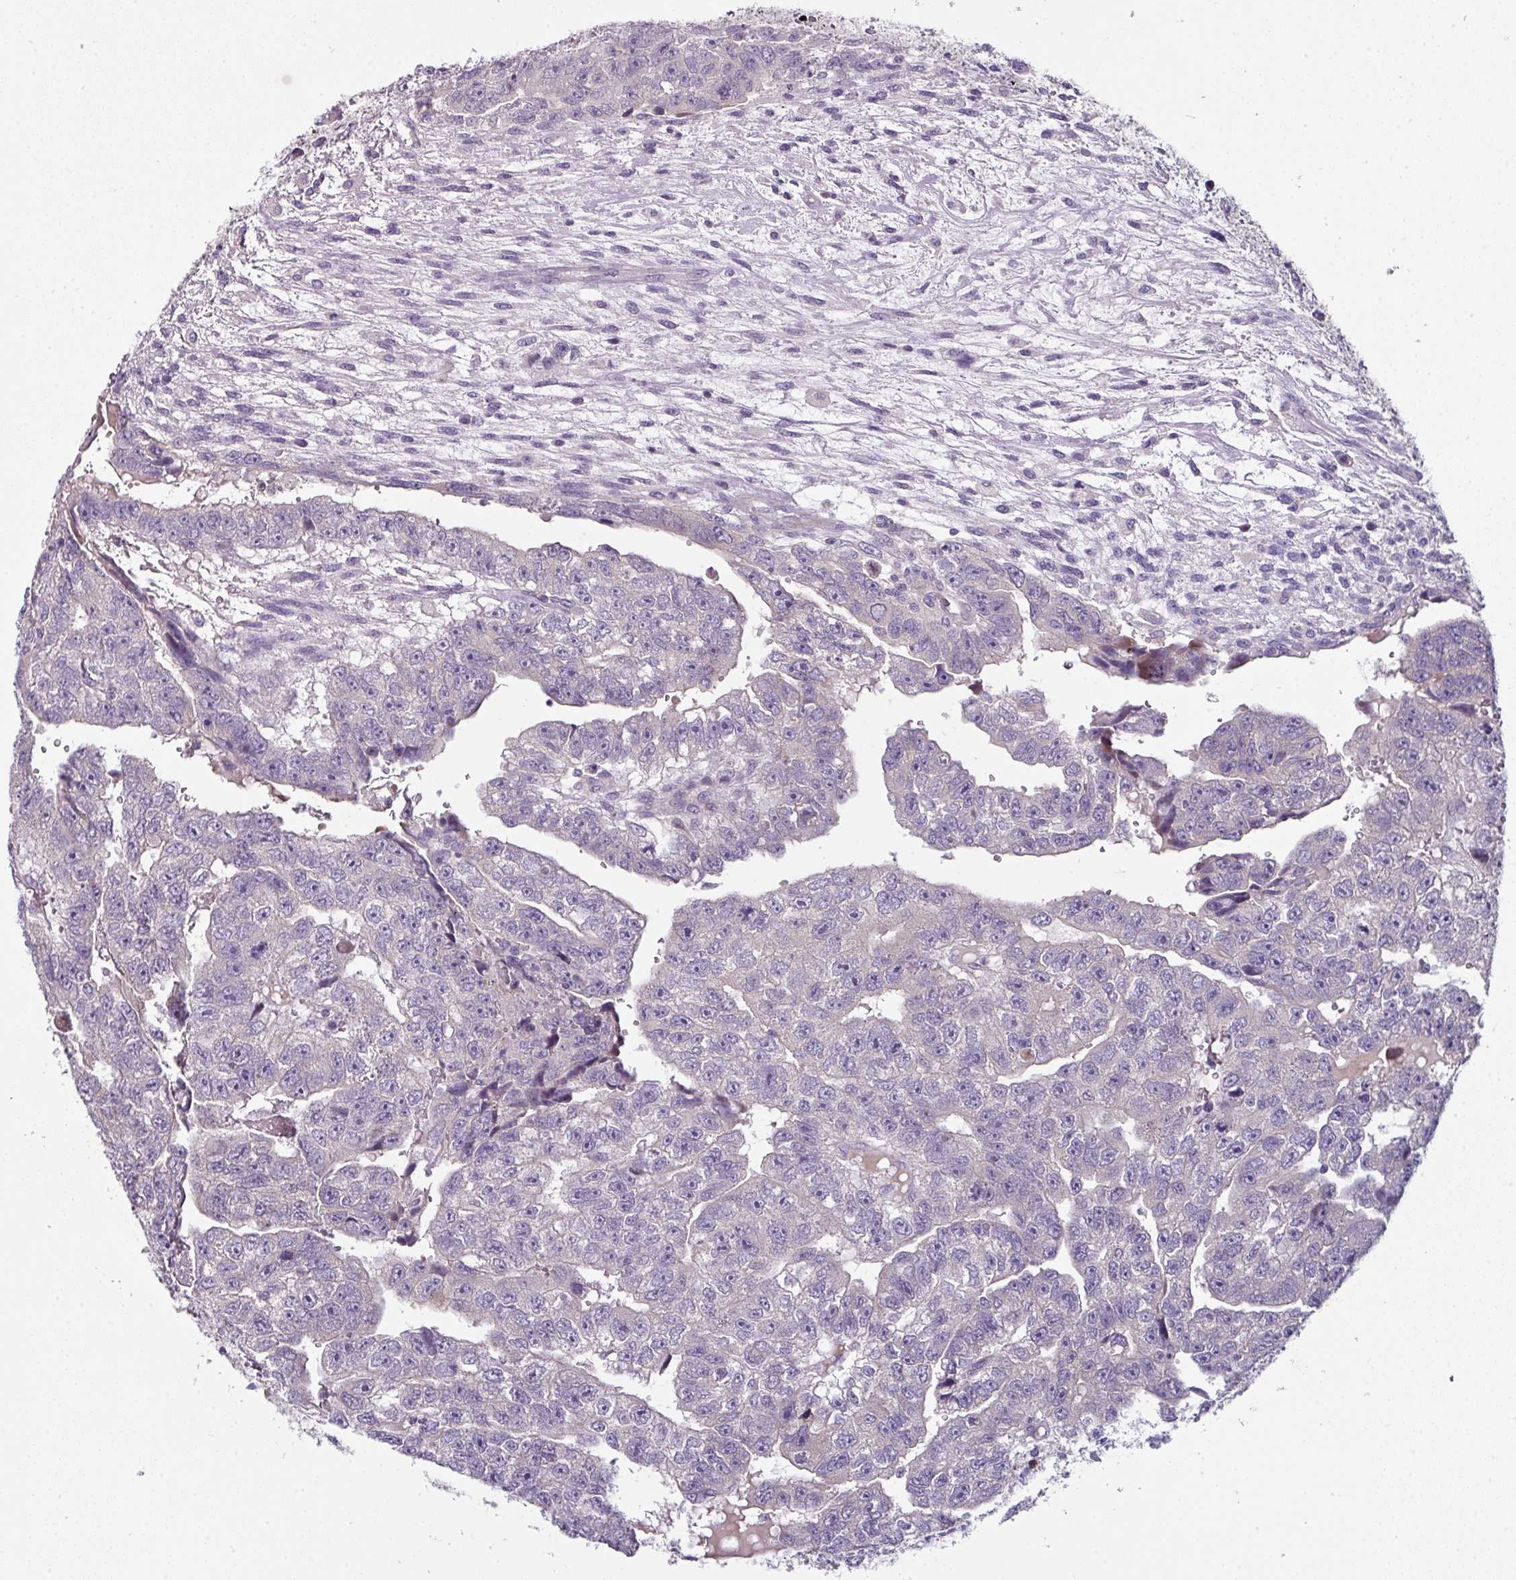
{"staining": {"intensity": "negative", "quantity": "none", "location": "none"}, "tissue": "testis cancer", "cell_type": "Tumor cells", "image_type": "cancer", "snomed": [{"axis": "morphology", "description": "Carcinoma, Embryonal, NOS"}, {"axis": "topography", "description": "Testis"}], "caption": "Immunohistochemistry (IHC) image of human testis cancer (embryonal carcinoma) stained for a protein (brown), which demonstrates no expression in tumor cells.", "gene": "FHAD1", "patient": {"sex": "male", "age": 20}}